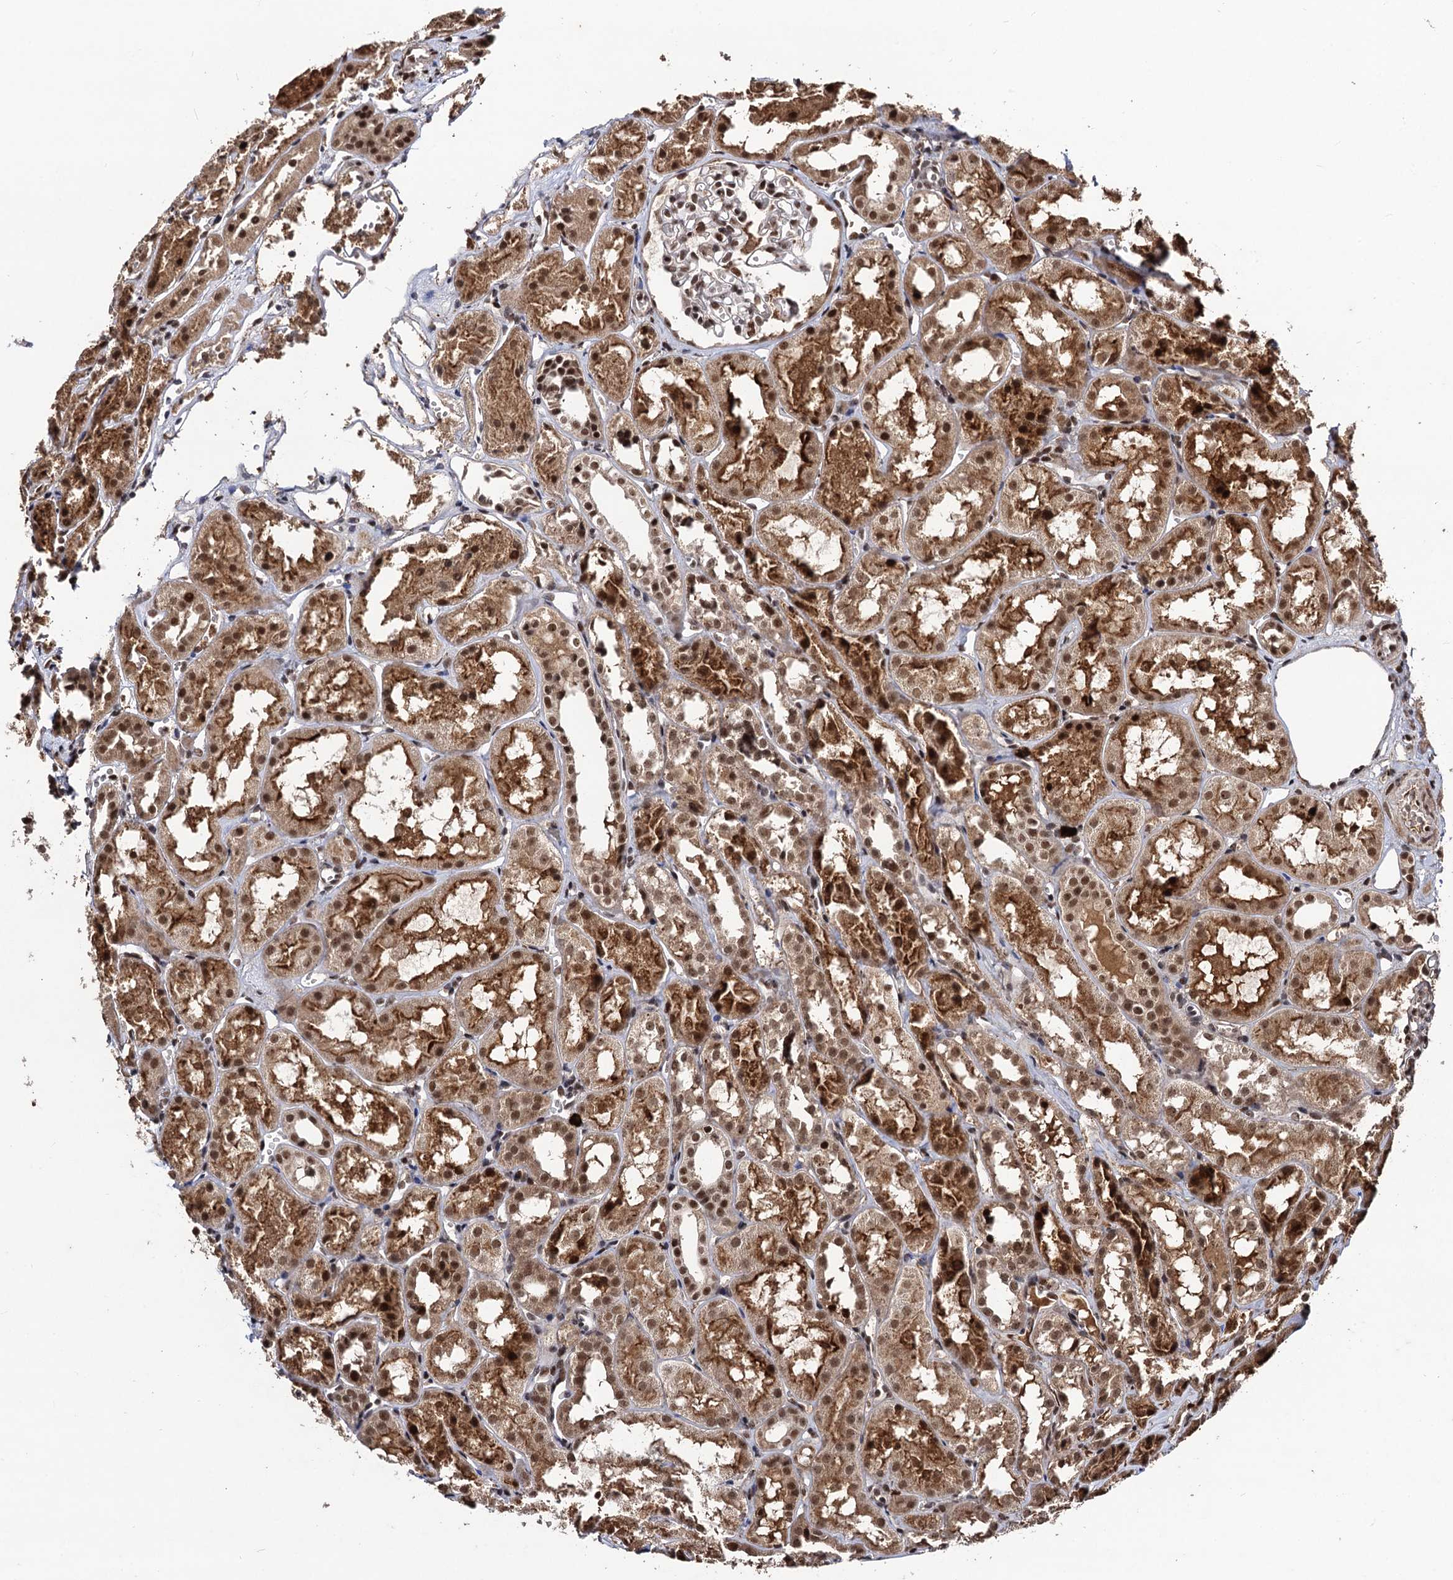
{"staining": {"intensity": "moderate", "quantity": "25%-75%", "location": "nuclear"}, "tissue": "kidney", "cell_type": "Cells in glomeruli", "image_type": "normal", "snomed": [{"axis": "morphology", "description": "Normal tissue, NOS"}, {"axis": "topography", "description": "Kidney"}], "caption": "This micrograph demonstrates immunohistochemistry staining of normal human kidney, with medium moderate nuclear staining in approximately 25%-75% of cells in glomeruli.", "gene": "SFSWAP", "patient": {"sex": "male", "age": 16}}